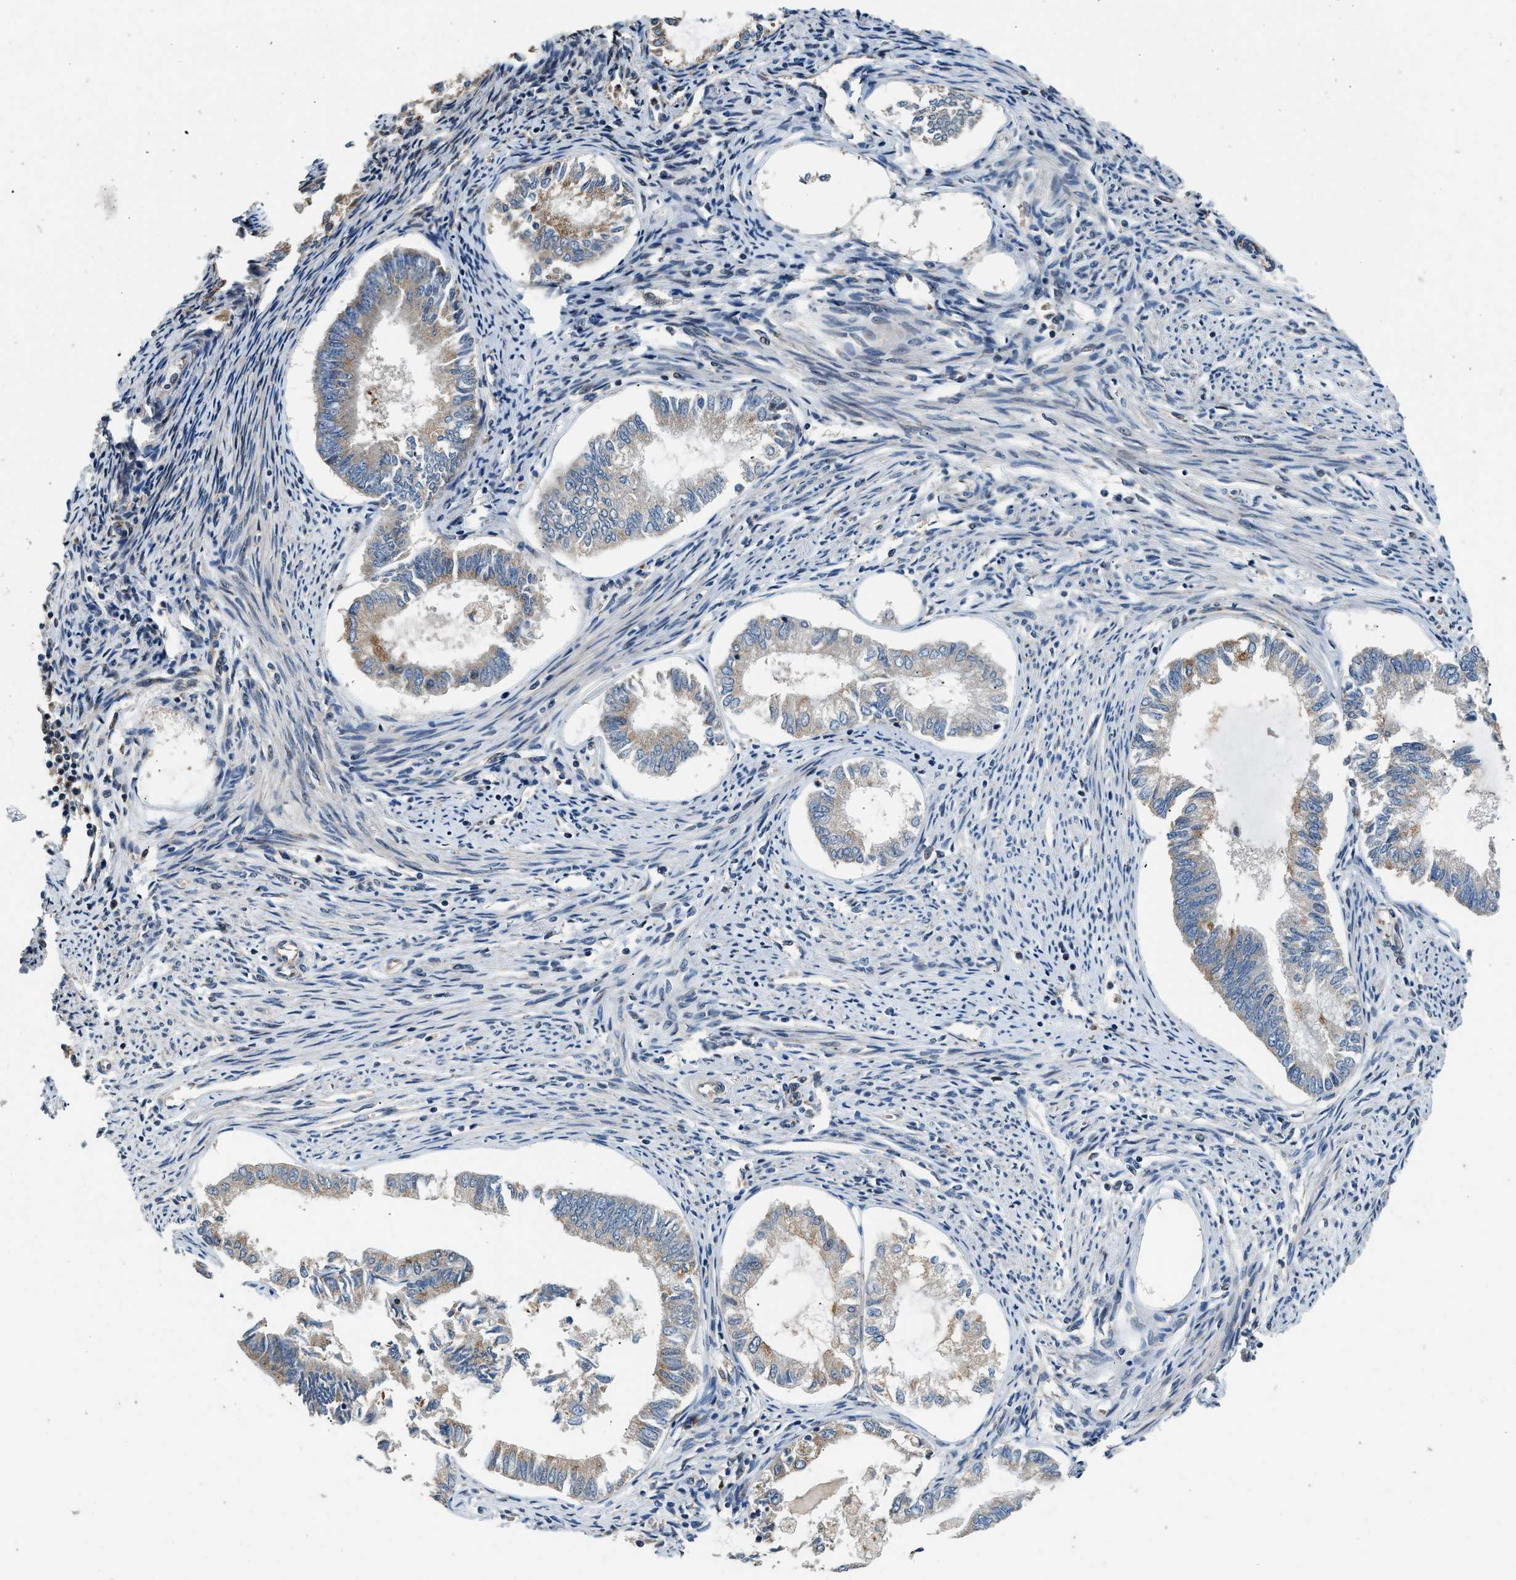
{"staining": {"intensity": "moderate", "quantity": "25%-75%", "location": "cytoplasmic/membranous"}, "tissue": "endometrial cancer", "cell_type": "Tumor cells", "image_type": "cancer", "snomed": [{"axis": "morphology", "description": "Adenocarcinoma, NOS"}, {"axis": "topography", "description": "Endometrium"}], "caption": "A brown stain highlights moderate cytoplasmic/membranous staining of a protein in endometrial adenocarcinoma tumor cells.", "gene": "FUT8", "patient": {"sex": "female", "age": 86}}